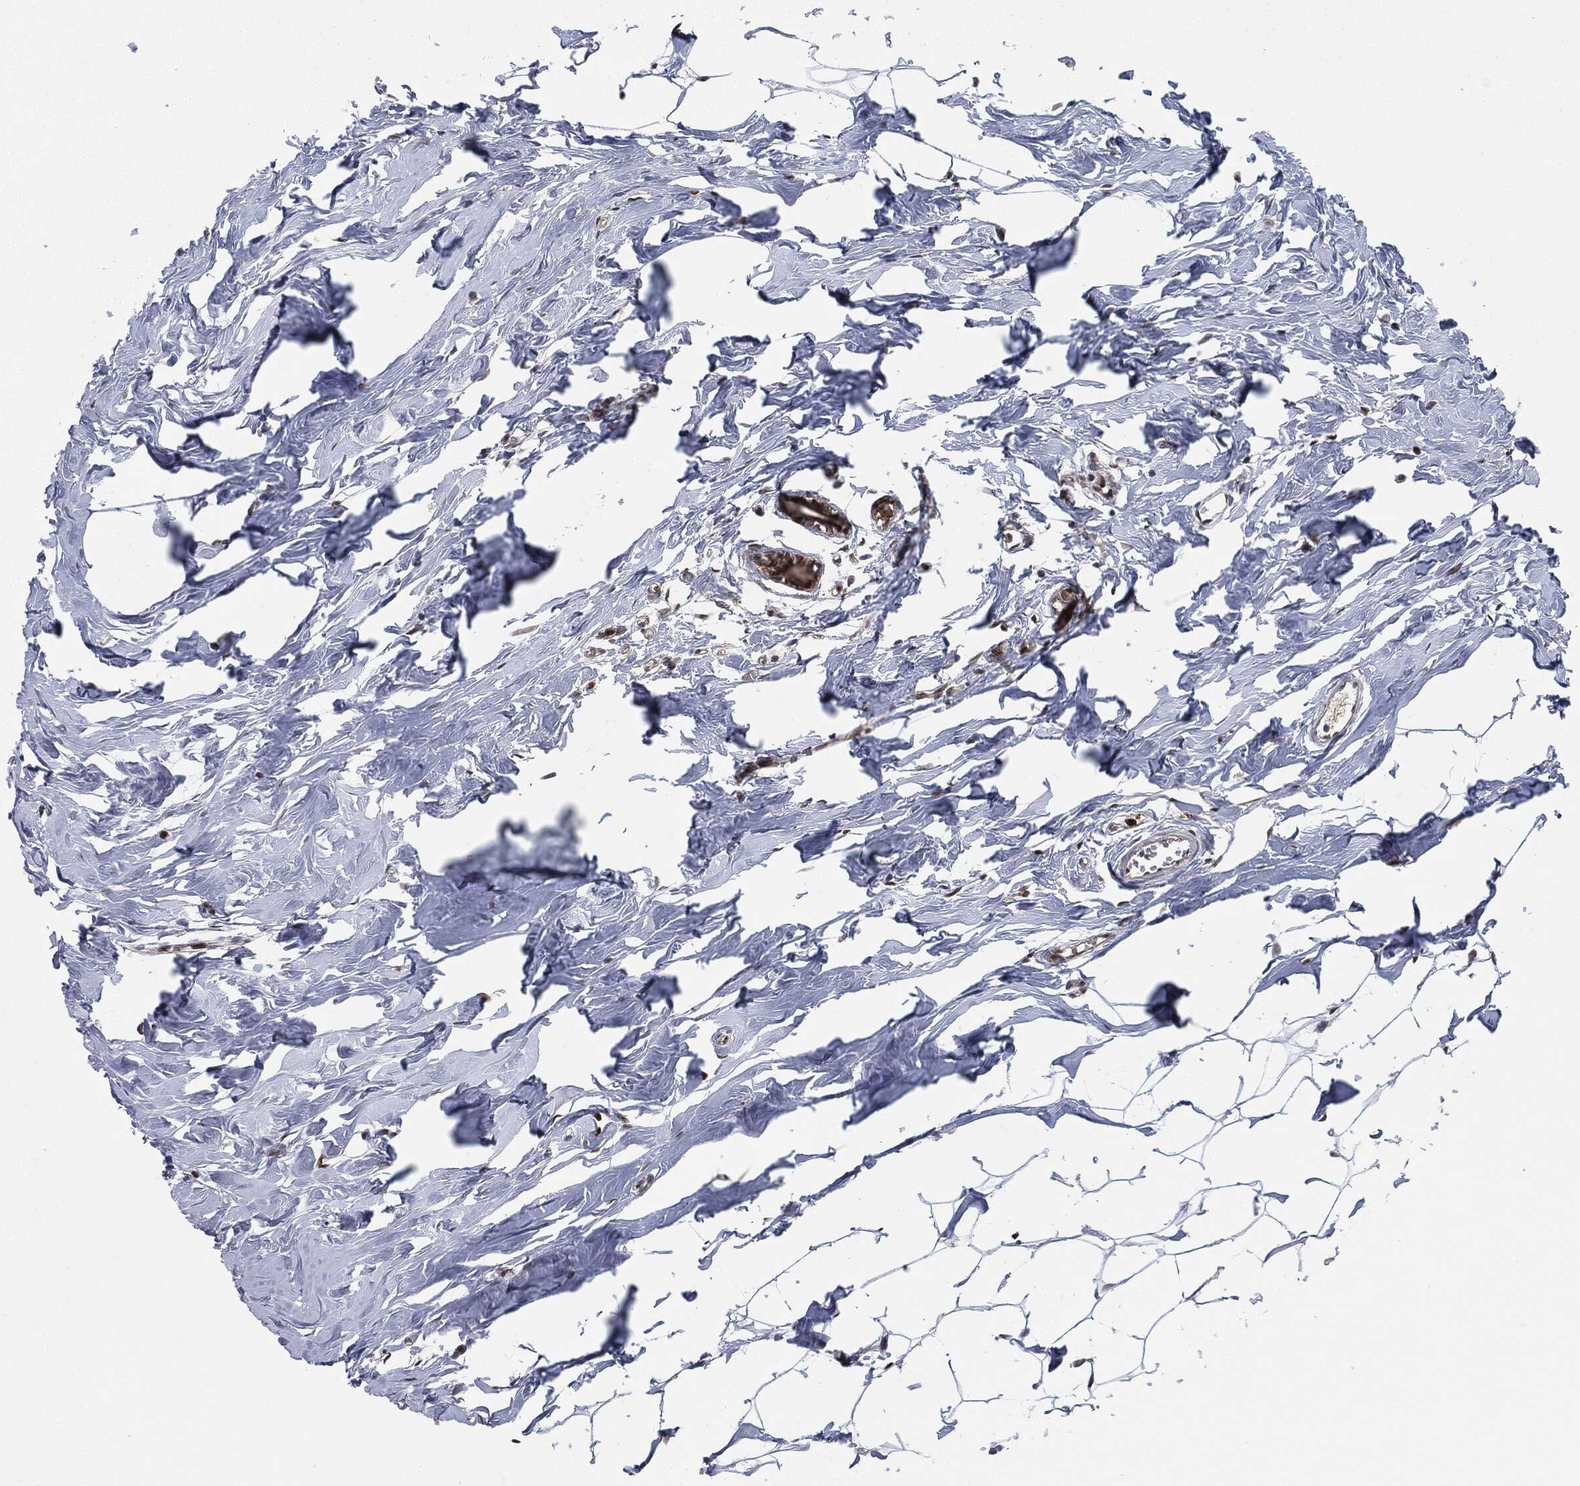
{"staining": {"intensity": "negative", "quantity": "none", "location": "none"}, "tissue": "breast", "cell_type": "Adipocytes", "image_type": "normal", "snomed": [{"axis": "morphology", "description": "Normal tissue, NOS"}, {"axis": "morphology", "description": "Lobular carcinoma, in situ"}, {"axis": "topography", "description": "Breast"}], "caption": "Immunohistochemistry image of normal breast stained for a protein (brown), which displays no staining in adipocytes.", "gene": "CAPRIN2", "patient": {"sex": "female", "age": 35}}